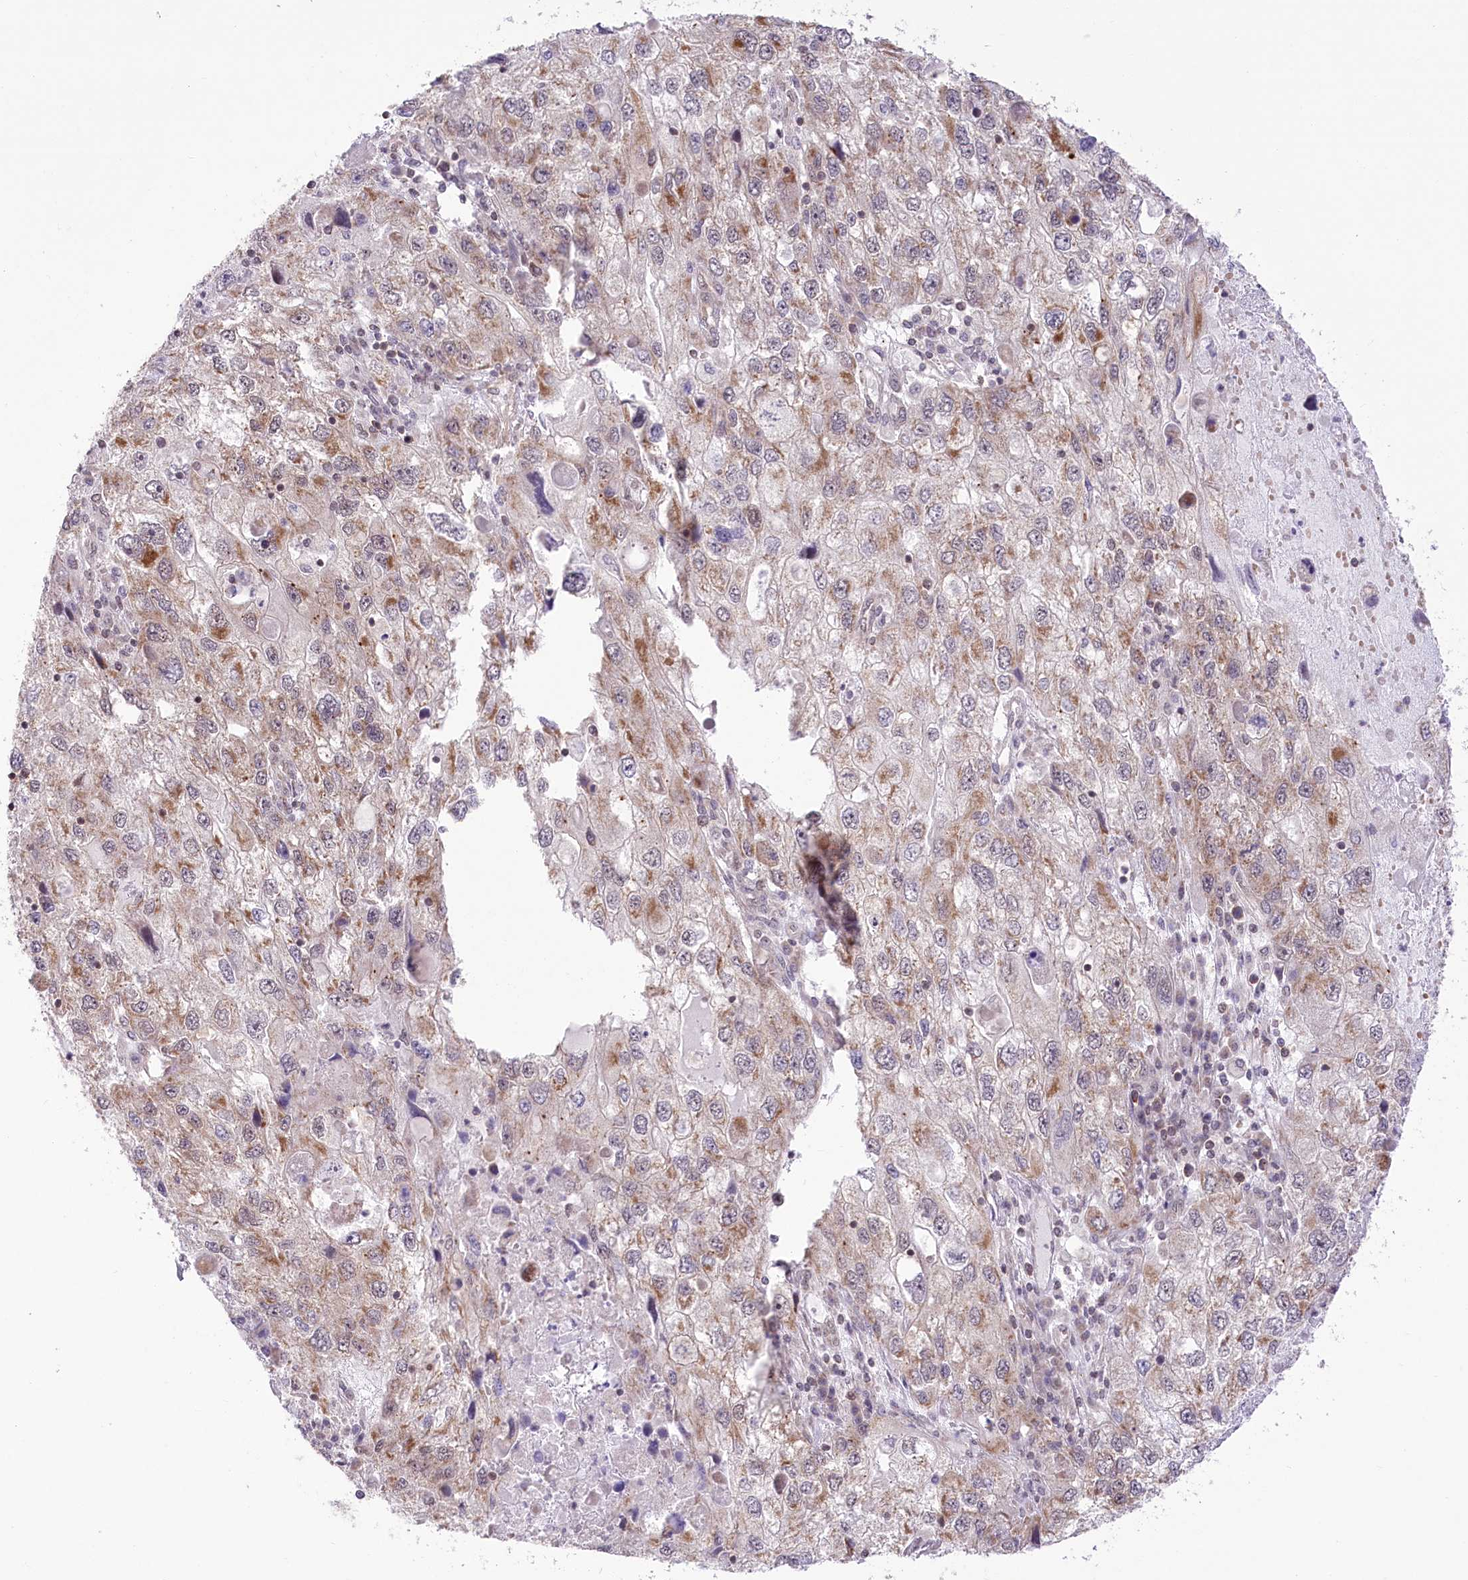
{"staining": {"intensity": "weak", "quantity": "25%-75%", "location": "cytoplasmic/membranous"}, "tissue": "endometrial cancer", "cell_type": "Tumor cells", "image_type": "cancer", "snomed": [{"axis": "morphology", "description": "Adenocarcinoma, NOS"}, {"axis": "topography", "description": "Endometrium"}], "caption": "Endometrial cancer (adenocarcinoma) stained with a brown dye exhibits weak cytoplasmic/membranous positive staining in approximately 25%-75% of tumor cells.", "gene": "ZMAT2", "patient": {"sex": "female", "age": 49}}